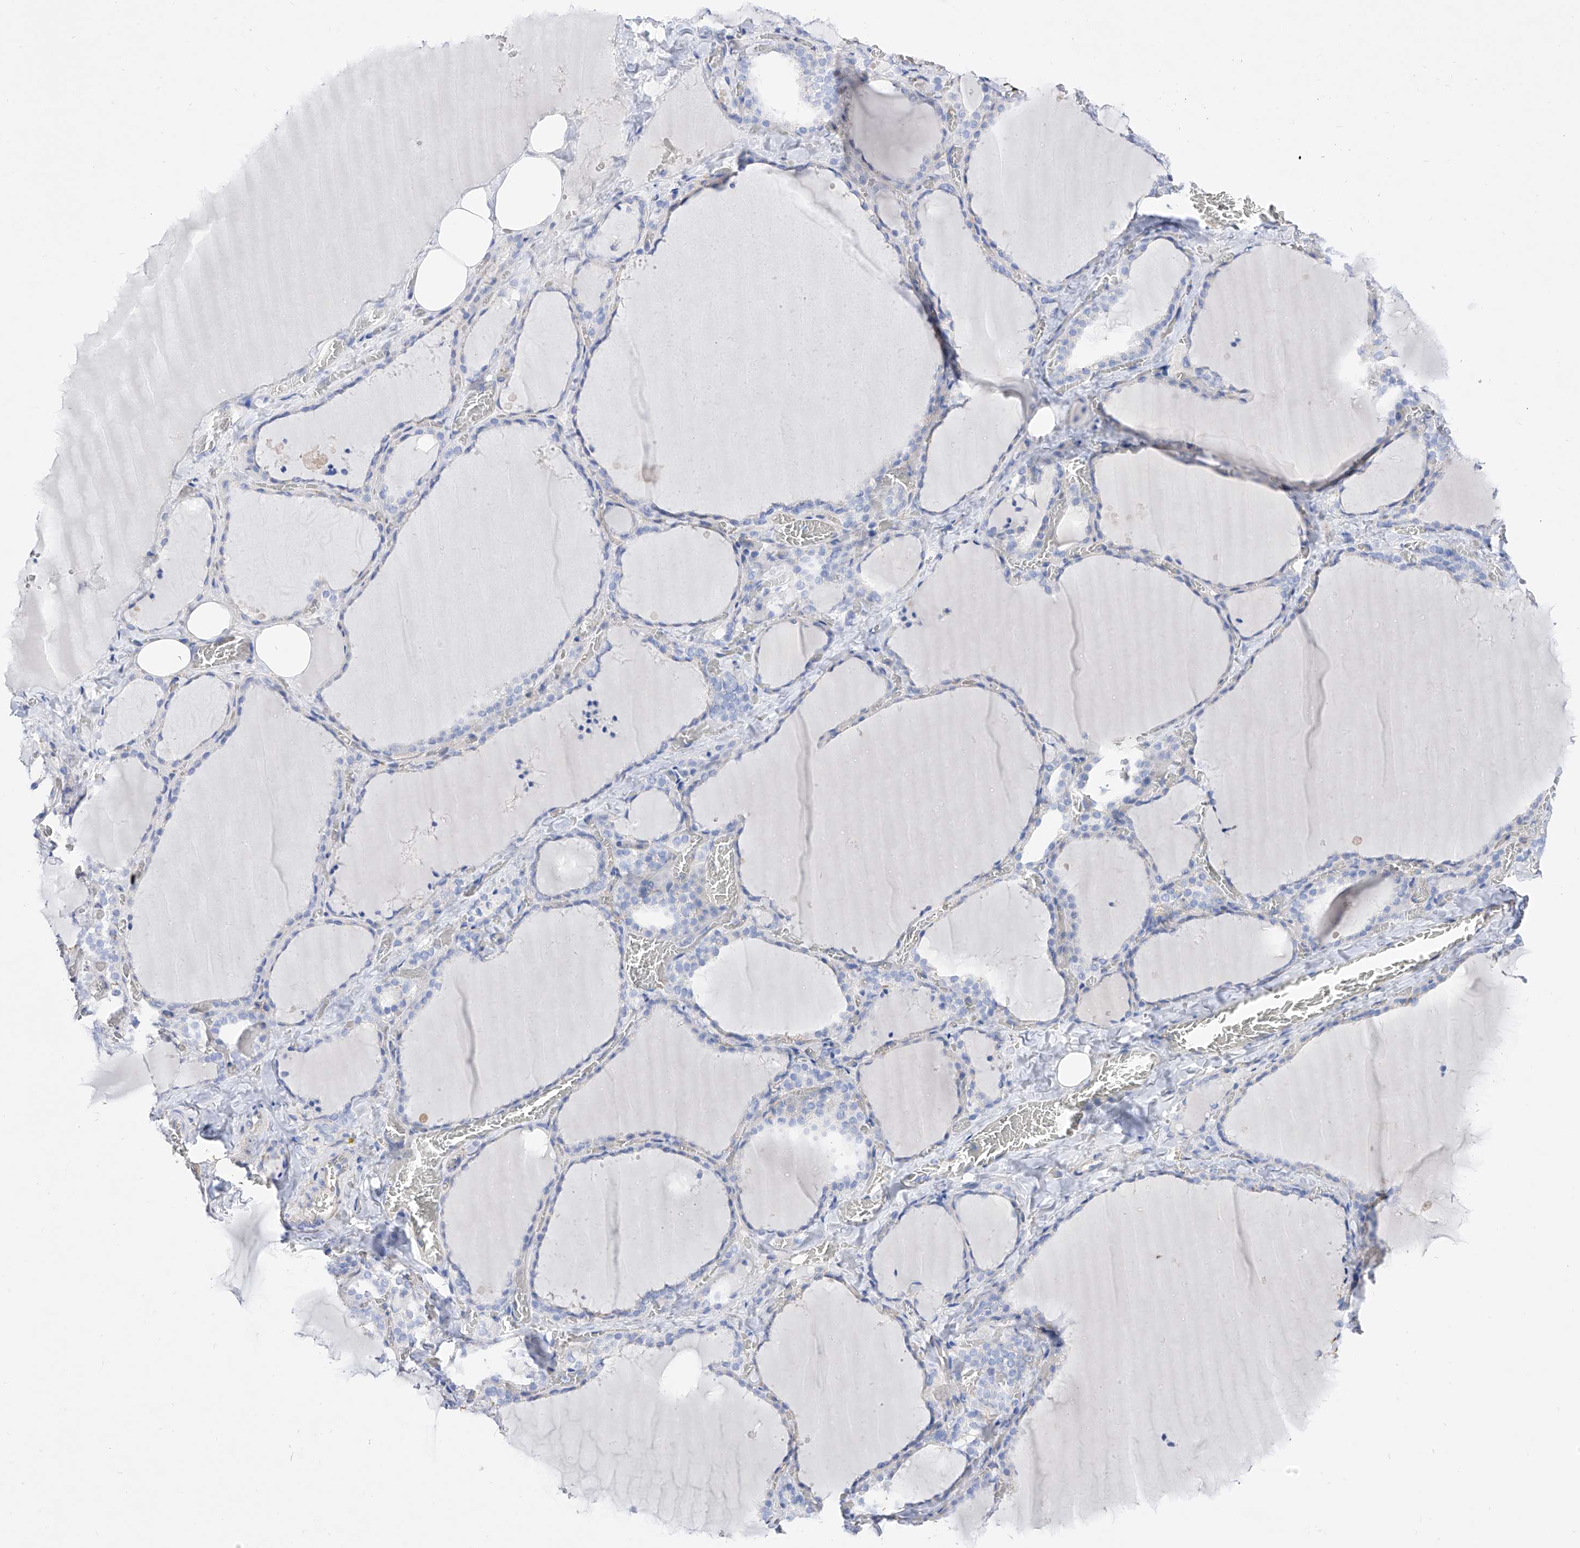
{"staining": {"intensity": "negative", "quantity": "none", "location": "none"}, "tissue": "thyroid gland", "cell_type": "Glandular cells", "image_type": "normal", "snomed": [{"axis": "morphology", "description": "Normal tissue, NOS"}, {"axis": "topography", "description": "Thyroid gland"}], "caption": "There is no significant positivity in glandular cells of thyroid gland. The staining was performed using DAB (3,3'-diaminobenzidine) to visualize the protein expression in brown, while the nuclei were stained in blue with hematoxylin (Magnification: 20x).", "gene": "ZNF653", "patient": {"sex": "female", "age": 22}}